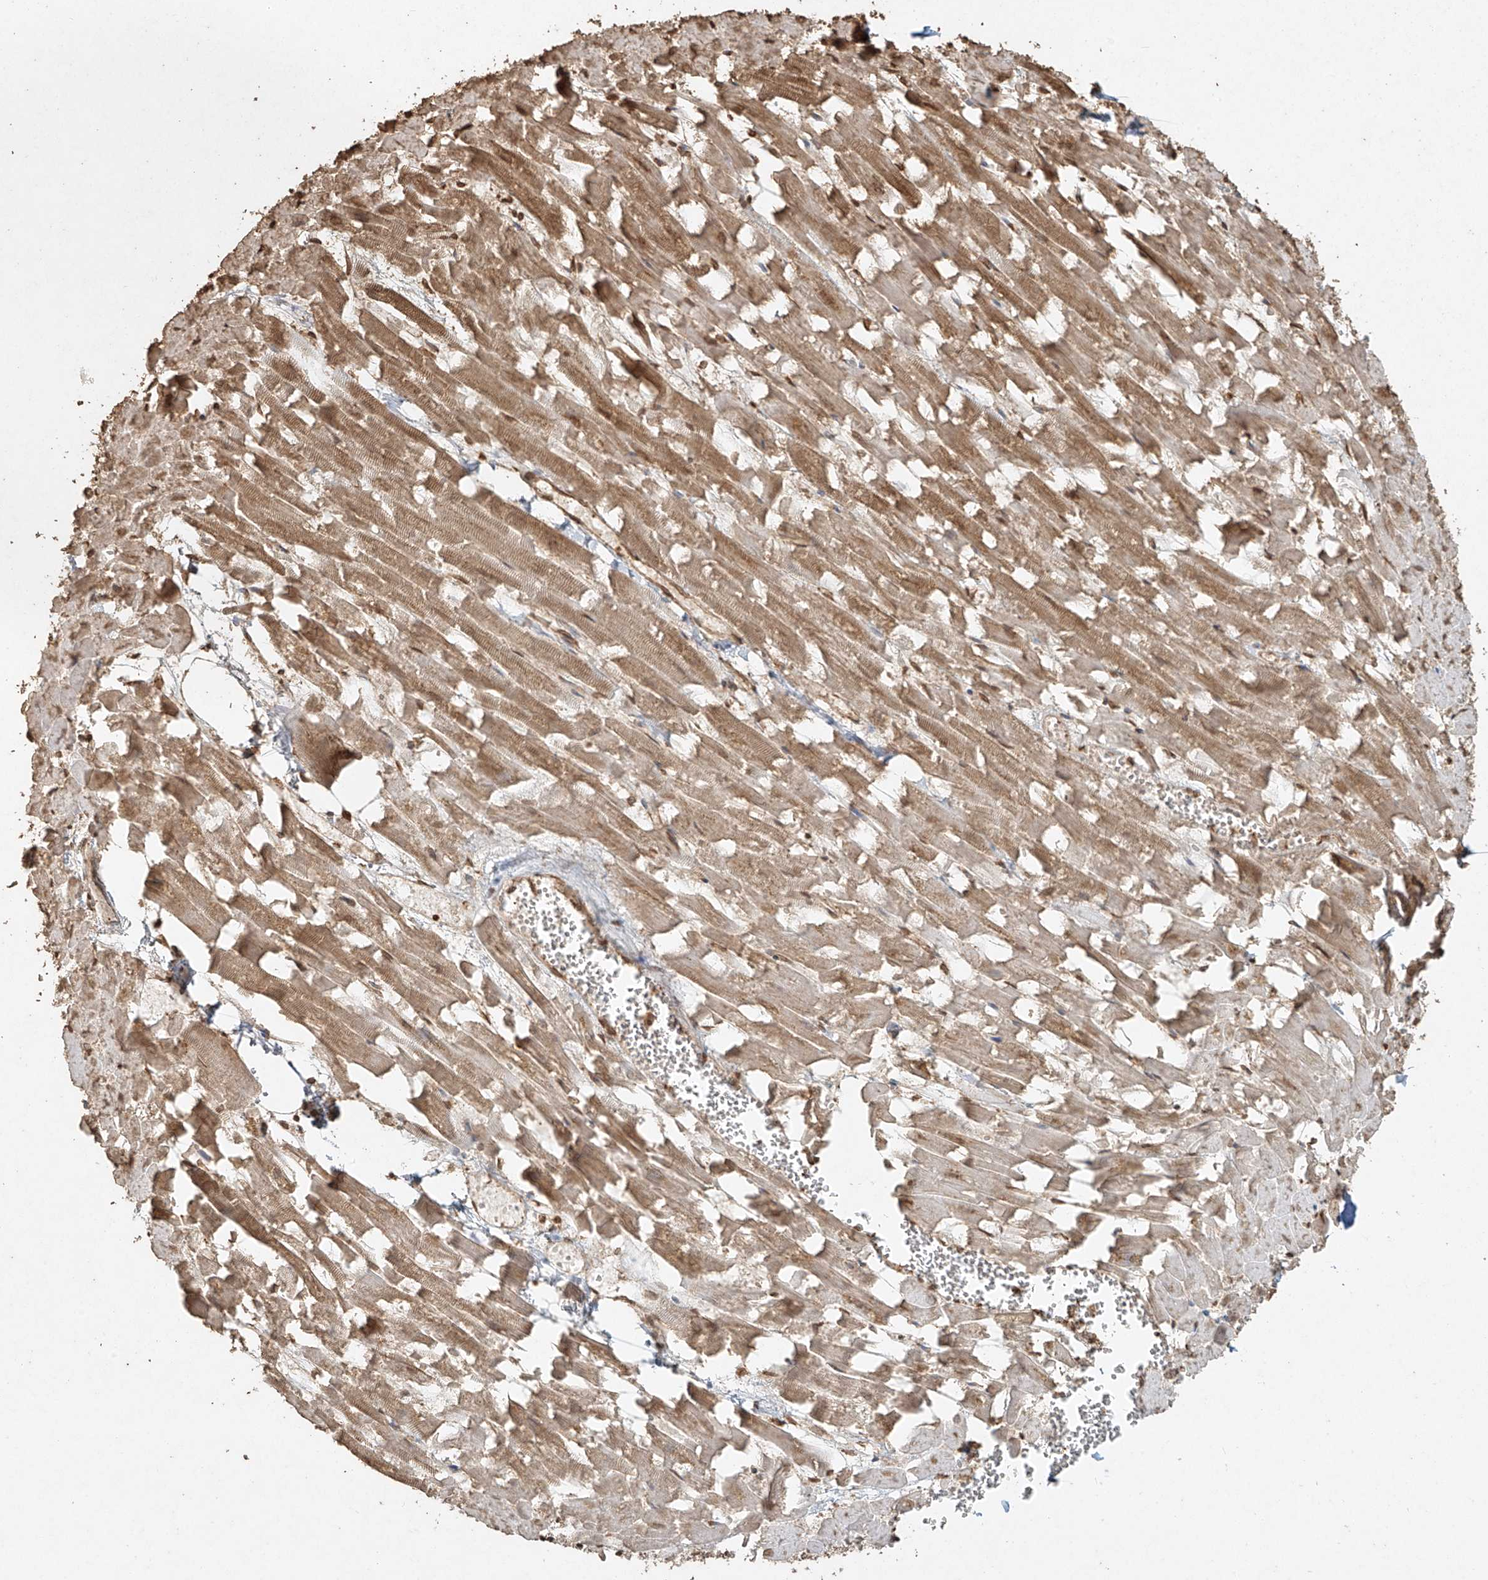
{"staining": {"intensity": "moderate", "quantity": ">75%", "location": "cytoplasmic/membranous,nuclear"}, "tissue": "heart muscle", "cell_type": "Cardiomyocytes", "image_type": "normal", "snomed": [{"axis": "morphology", "description": "Normal tissue, NOS"}, {"axis": "topography", "description": "Heart"}], "caption": "This image demonstrates immunohistochemistry staining of benign heart muscle, with medium moderate cytoplasmic/membranous,nuclear staining in about >75% of cardiomyocytes.", "gene": "TIGAR", "patient": {"sex": "female", "age": 64}}